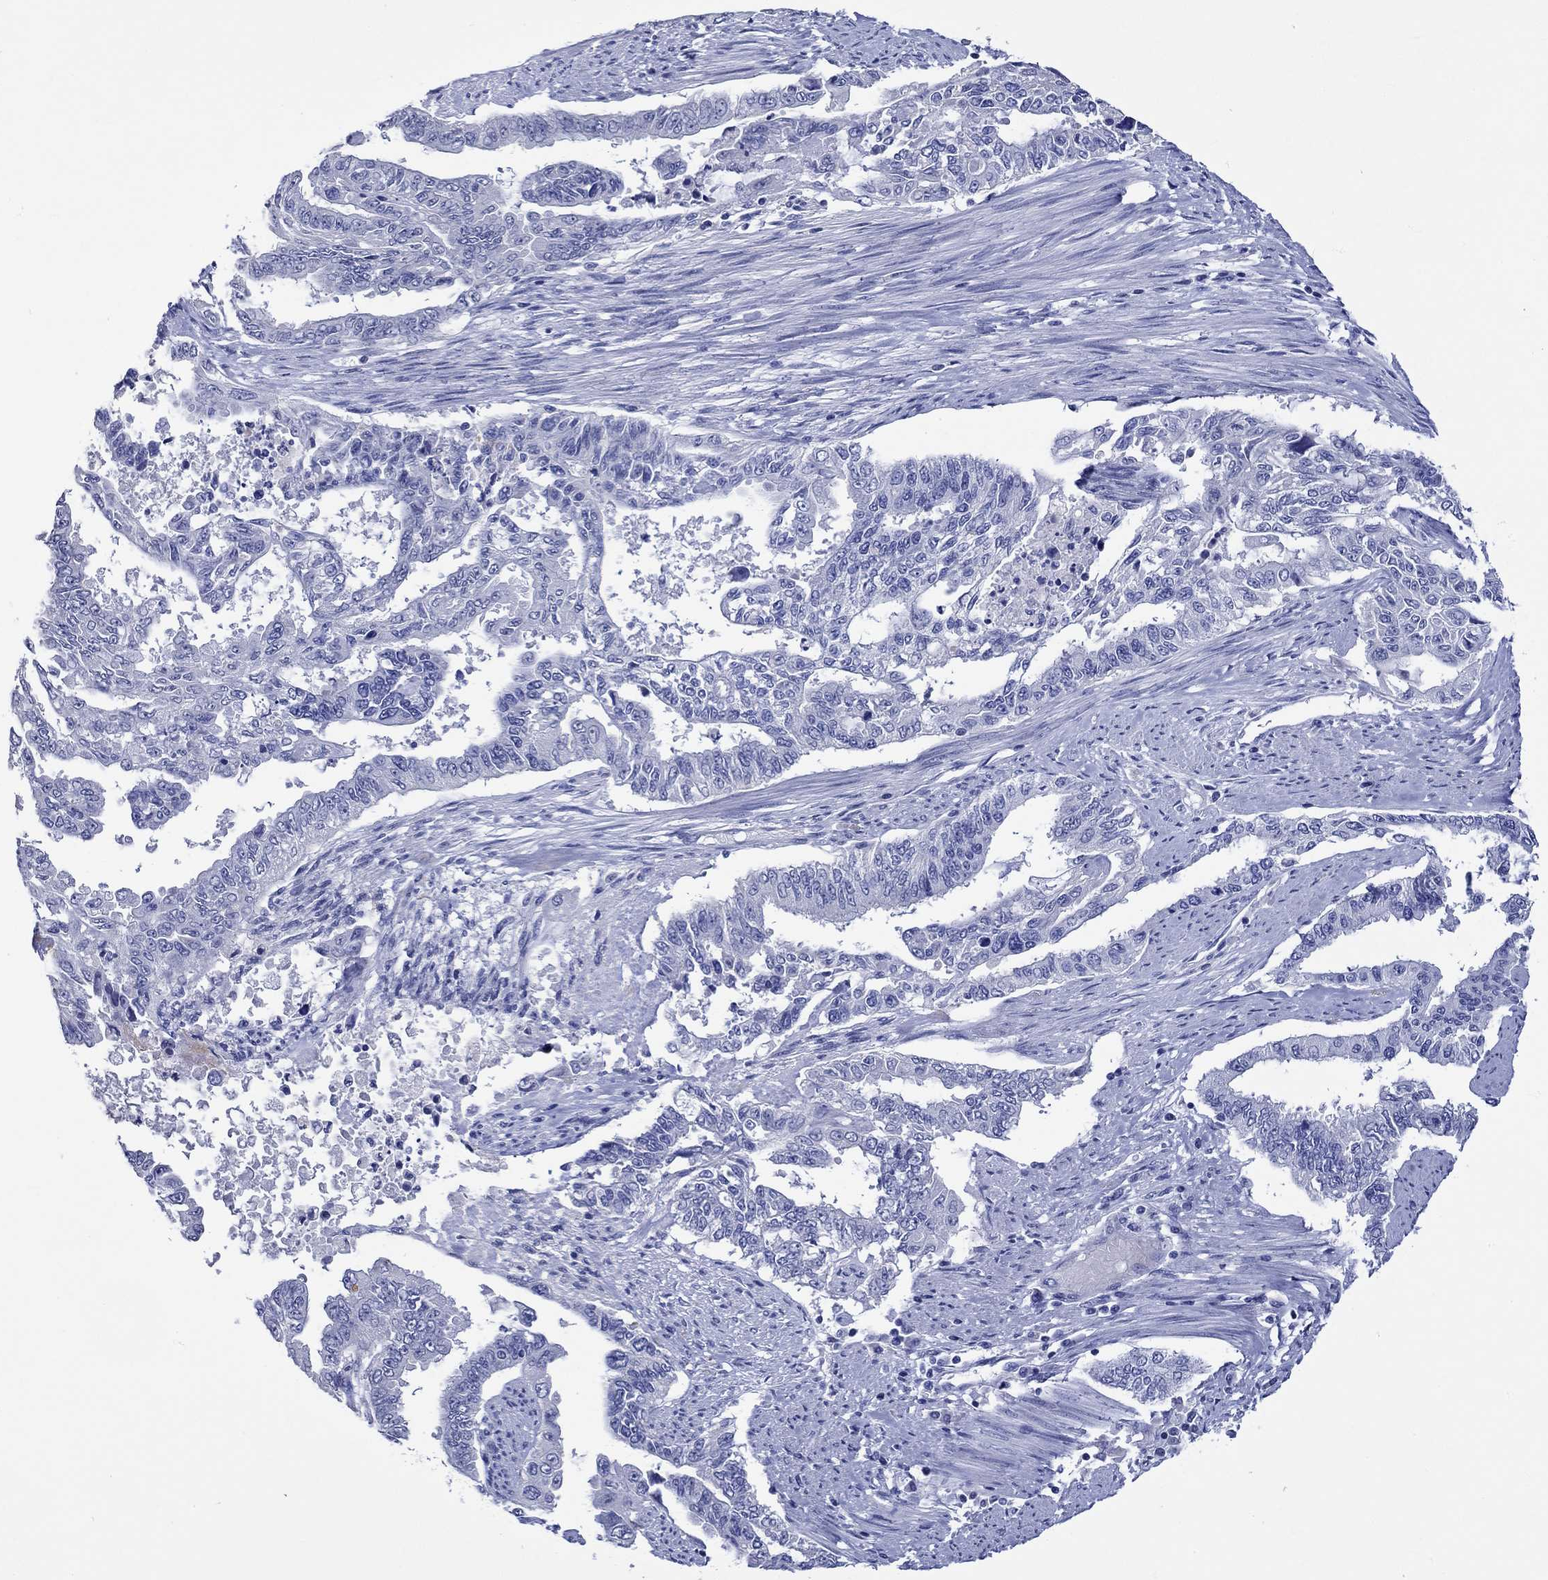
{"staining": {"intensity": "negative", "quantity": "none", "location": "none"}, "tissue": "endometrial cancer", "cell_type": "Tumor cells", "image_type": "cancer", "snomed": [{"axis": "morphology", "description": "Adenocarcinoma, NOS"}, {"axis": "topography", "description": "Uterus"}], "caption": "DAB (3,3'-diaminobenzidine) immunohistochemical staining of human endometrial cancer (adenocarcinoma) shows no significant staining in tumor cells.", "gene": "KLHL35", "patient": {"sex": "female", "age": 59}}